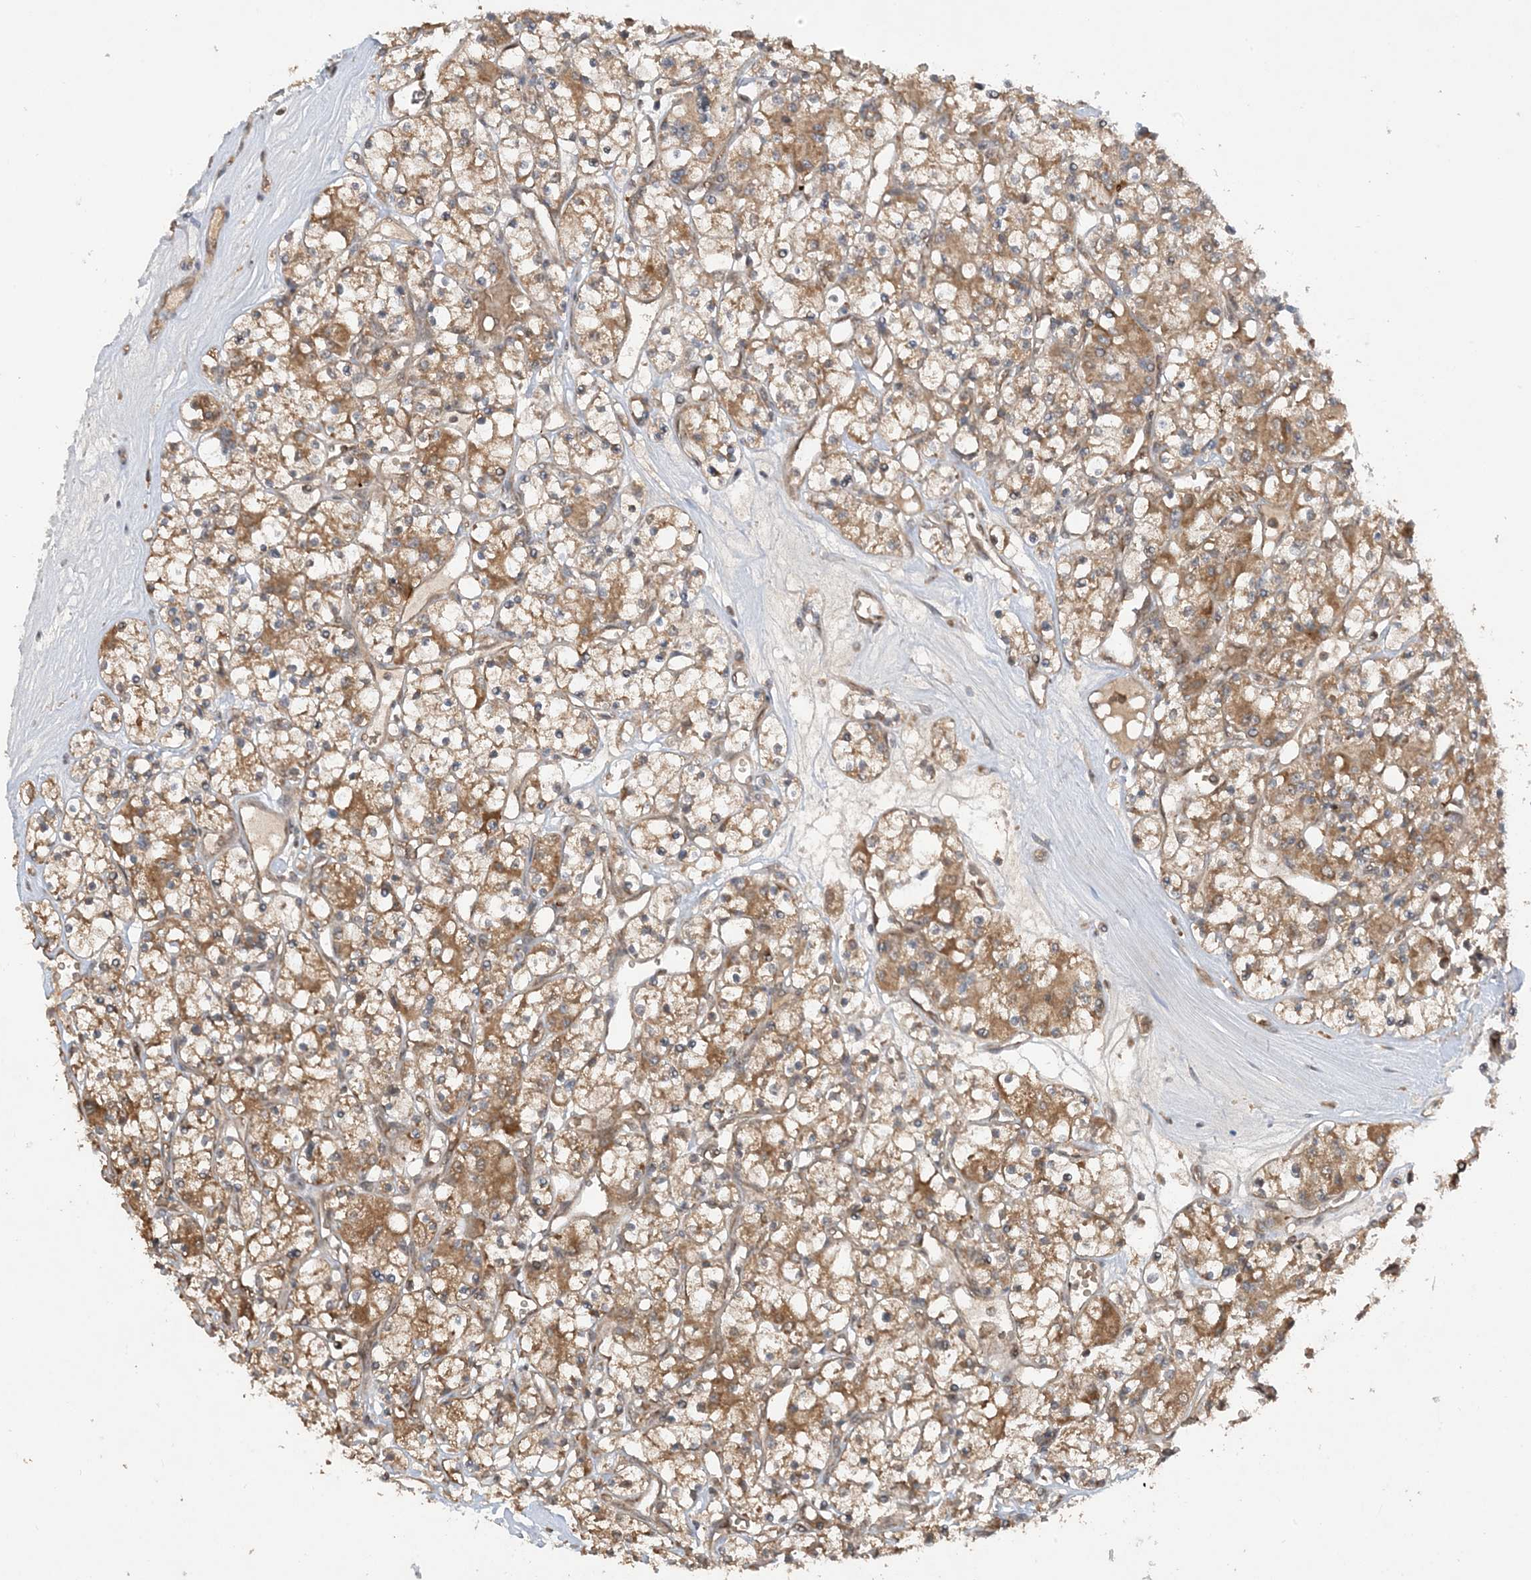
{"staining": {"intensity": "moderate", "quantity": ">75%", "location": "cytoplasmic/membranous"}, "tissue": "renal cancer", "cell_type": "Tumor cells", "image_type": "cancer", "snomed": [{"axis": "morphology", "description": "Adenocarcinoma, NOS"}, {"axis": "topography", "description": "Kidney"}], "caption": "Tumor cells exhibit medium levels of moderate cytoplasmic/membranous positivity in about >75% of cells in human renal adenocarcinoma.", "gene": "PUSL1", "patient": {"sex": "female", "age": 59}}